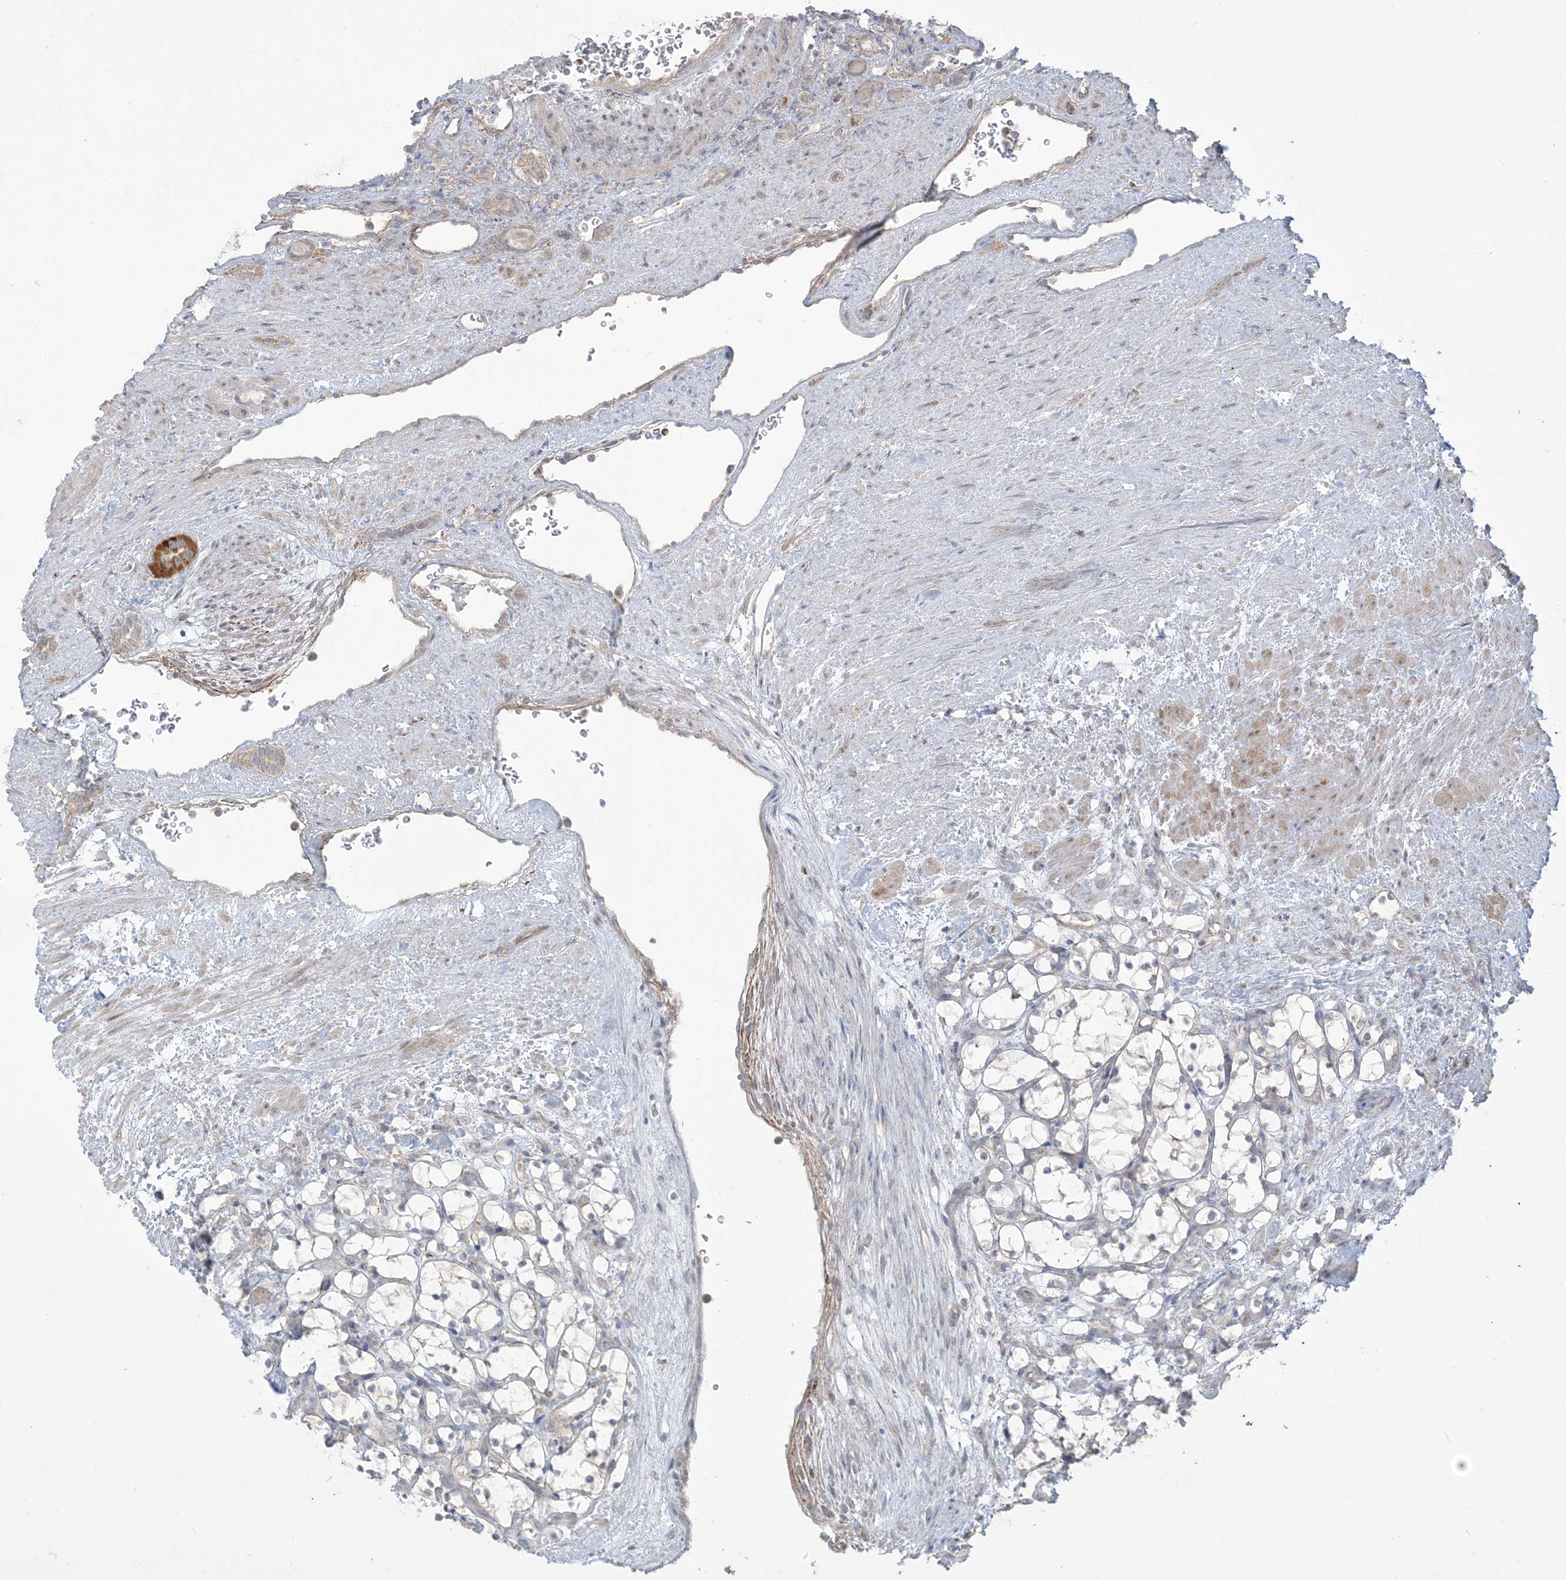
{"staining": {"intensity": "negative", "quantity": "none", "location": "none"}, "tissue": "renal cancer", "cell_type": "Tumor cells", "image_type": "cancer", "snomed": [{"axis": "morphology", "description": "Adenocarcinoma, NOS"}, {"axis": "topography", "description": "Kidney"}], "caption": "Immunohistochemistry (IHC) of human adenocarcinoma (renal) demonstrates no expression in tumor cells.", "gene": "KLHL18", "patient": {"sex": "female", "age": 69}}